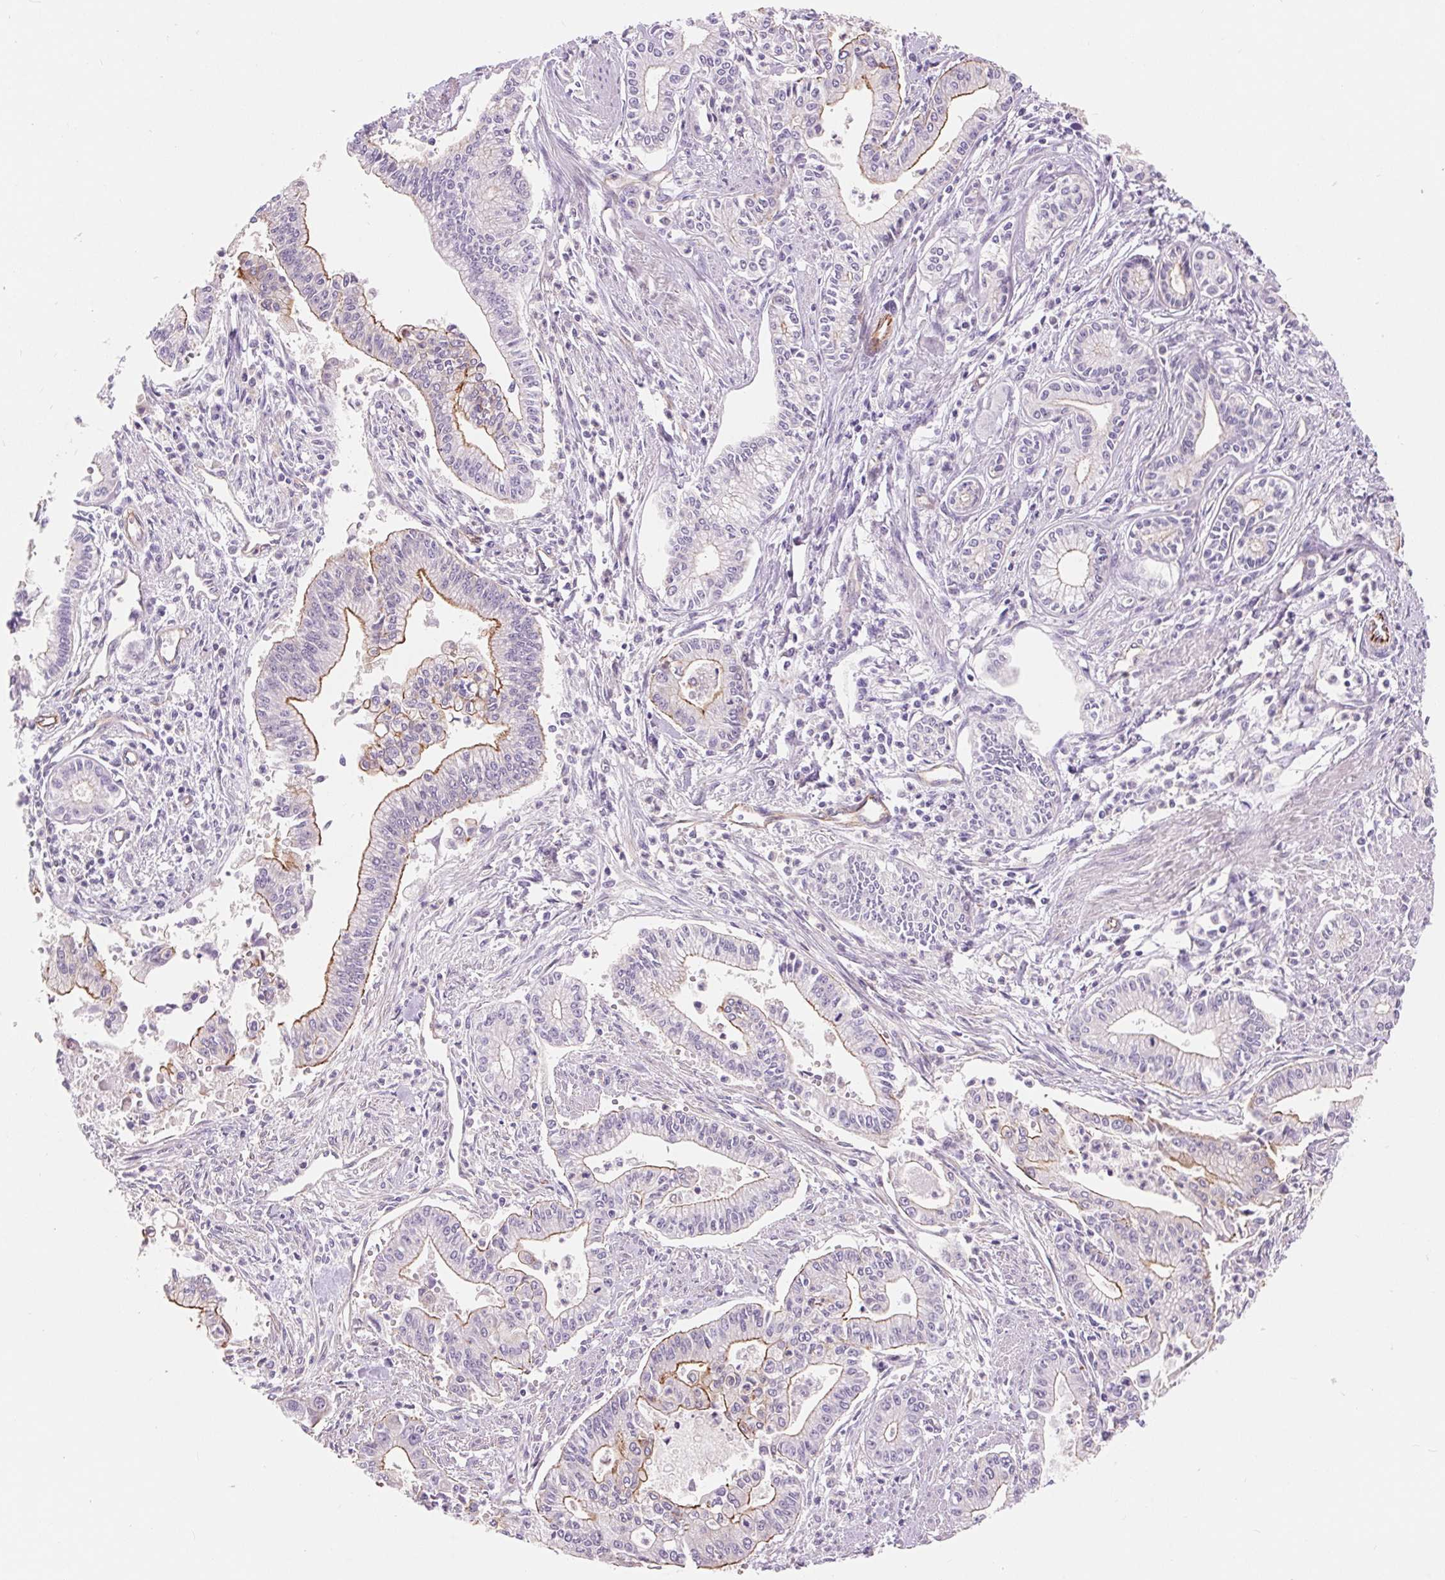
{"staining": {"intensity": "moderate", "quantity": "25%-75%", "location": "cytoplasmic/membranous"}, "tissue": "pancreatic cancer", "cell_type": "Tumor cells", "image_type": "cancer", "snomed": [{"axis": "morphology", "description": "Adenocarcinoma, NOS"}, {"axis": "topography", "description": "Pancreas"}], "caption": "A brown stain highlights moderate cytoplasmic/membranous expression of a protein in pancreatic cancer tumor cells.", "gene": "DIXDC1", "patient": {"sex": "female", "age": 65}}